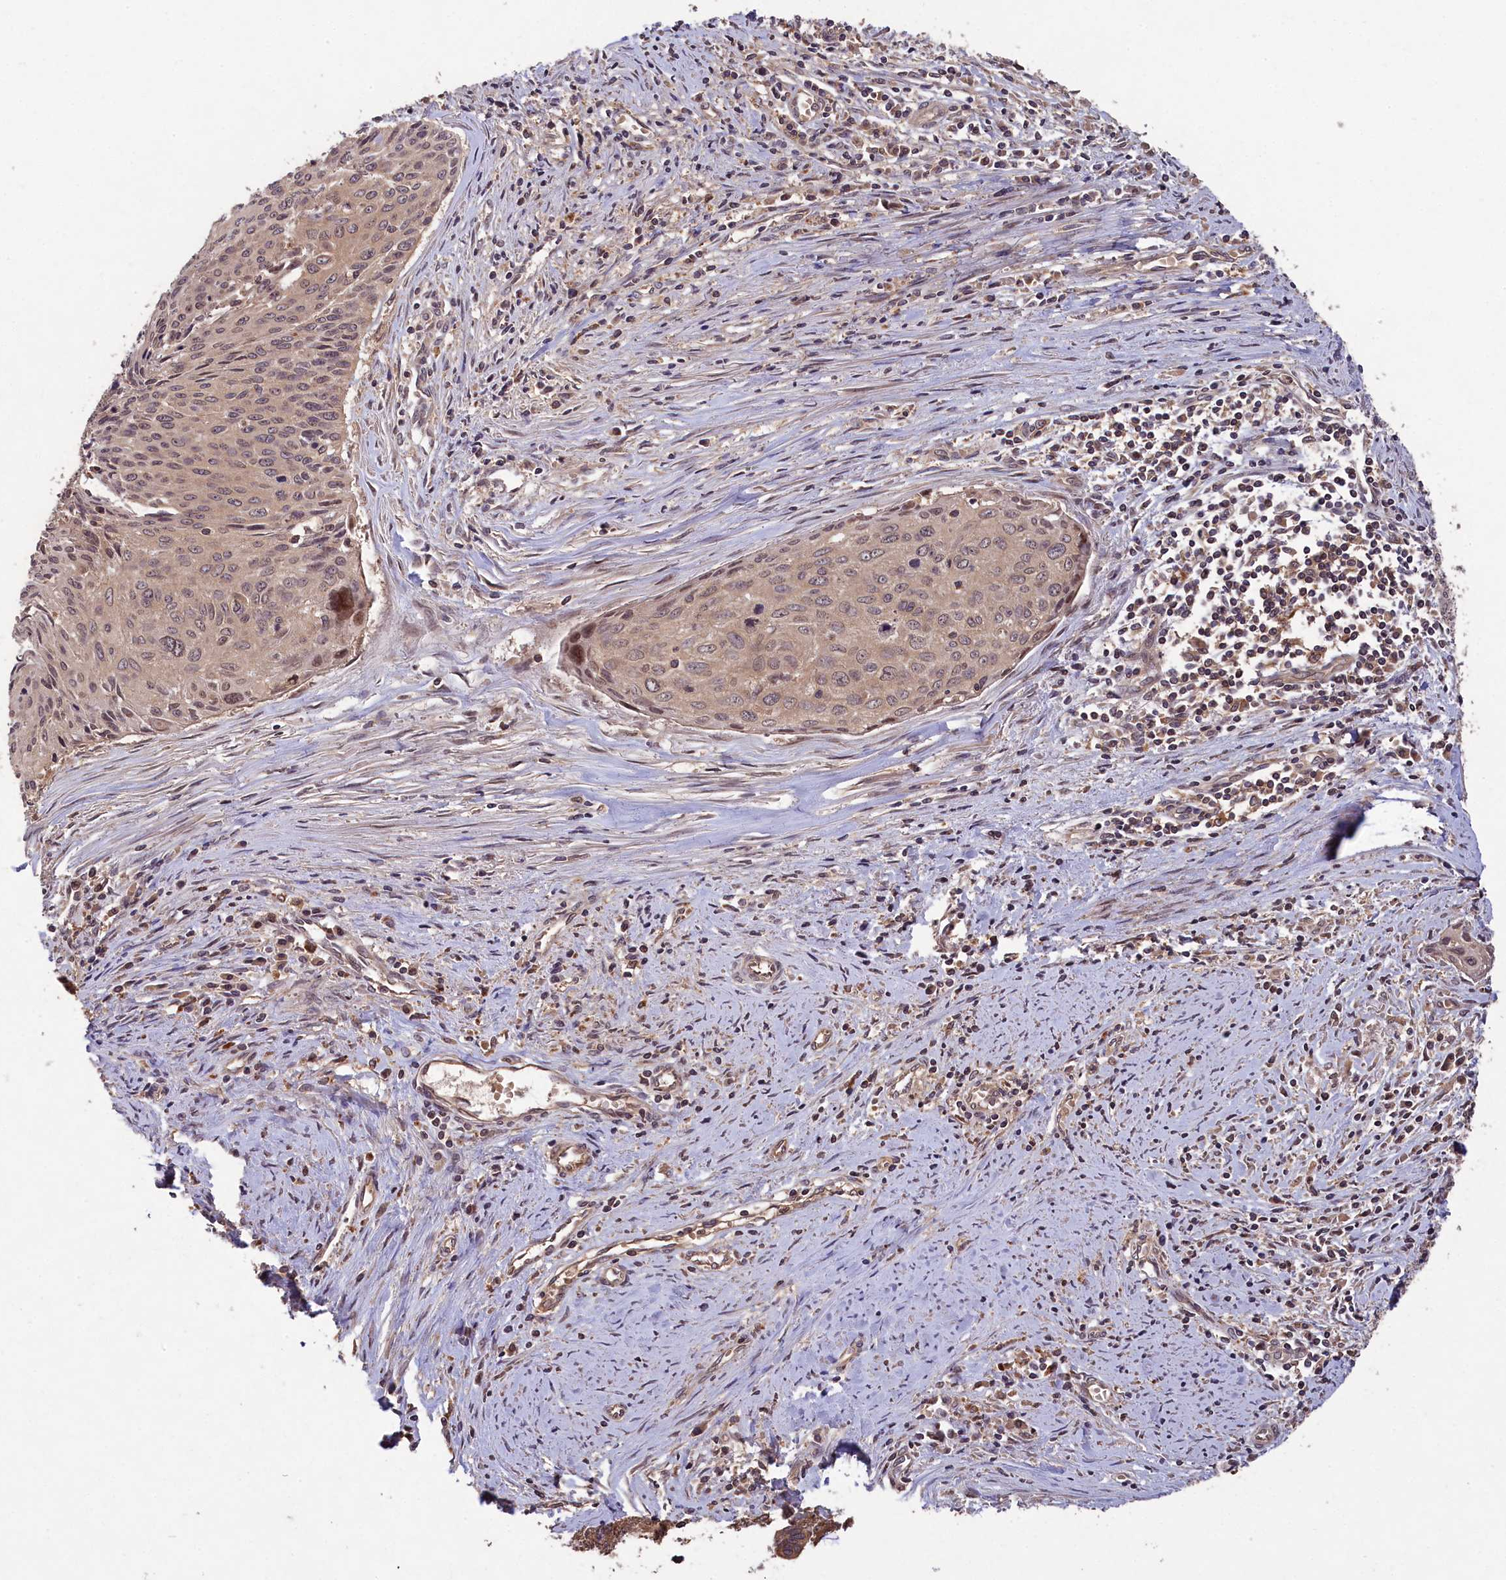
{"staining": {"intensity": "weak", "quantity": ">75%", "location": "cytoplasmic/membranous,nuclear"}, "tissue": "cervical cancer", "cell_type": "Tumor cells", "image_type": "cancer", "snomed": [{"axis": "morphology", "description": "Squamous cell carcinoma, NOS"}, {"axis": "topography", "description": "Cervix"}], "caption": "Protein staining reveals weak cytoplasmic/membranous and nuclear staining in approximately >75% of tumor cells in cervical squamous cell carcinoma.", "gene": "CHAC1", "patient": {"sex": "female", "age": 55}}